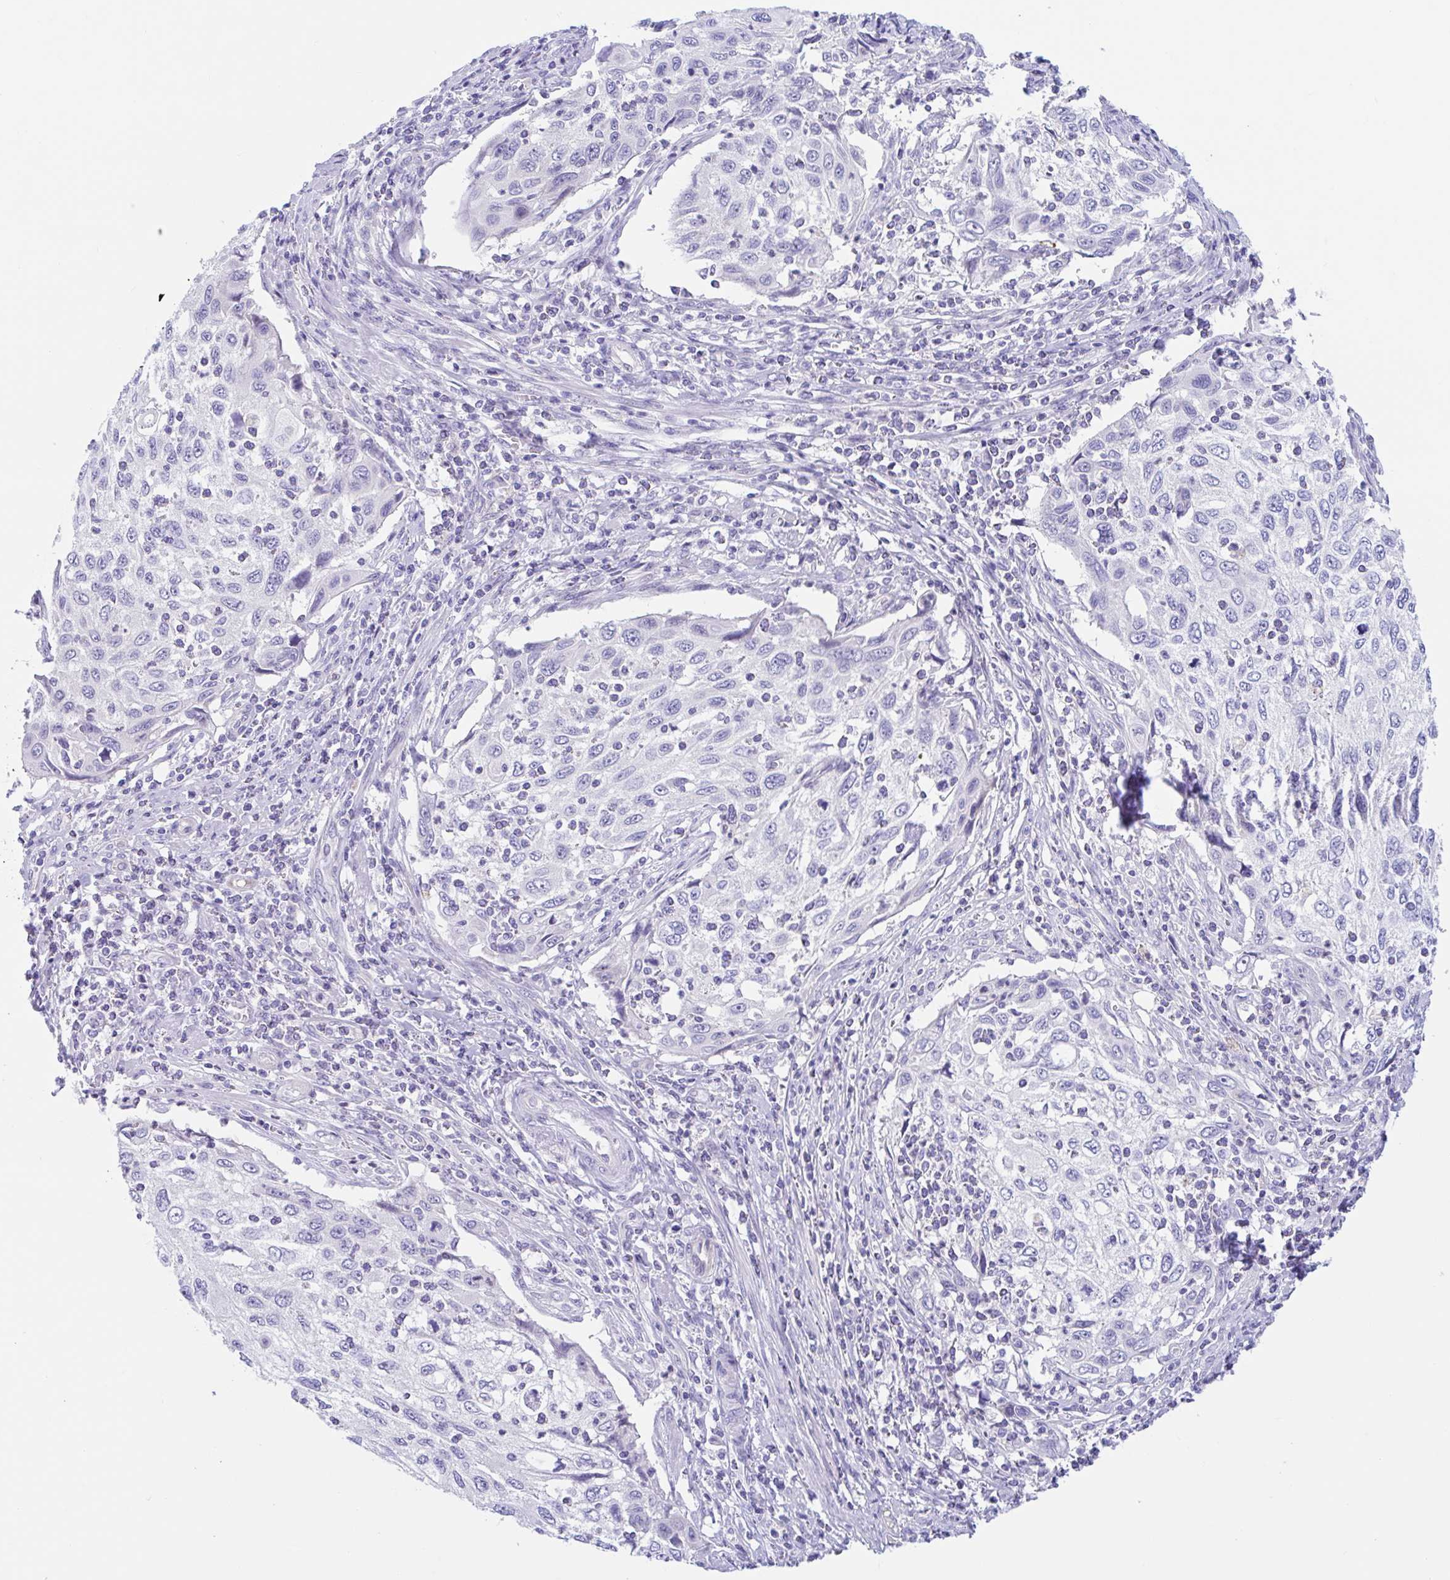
{"staining": {"intensity": "negative", "quantity": "none", "location": "none"}, "tissue": "cervical cancer", "cell_type": "Tumor cells", "image_type": "cancer", "snomed": [{"axis": "morphology", "description": "Squamous cell carcinoma, NOS"}, {"axis": "topography", "description": "Cervix"}], "caption": "Immunohistochemistry (IHC) photomicrograph of neoplastic tissue: cervical squamous cell carcinoma stained with DAB (3,3'-diaminobenzidine) reveals no significant protein staining in tumor cells.", "gene": "OR6N2", "patient": {"sex": "female", "age": 70}}